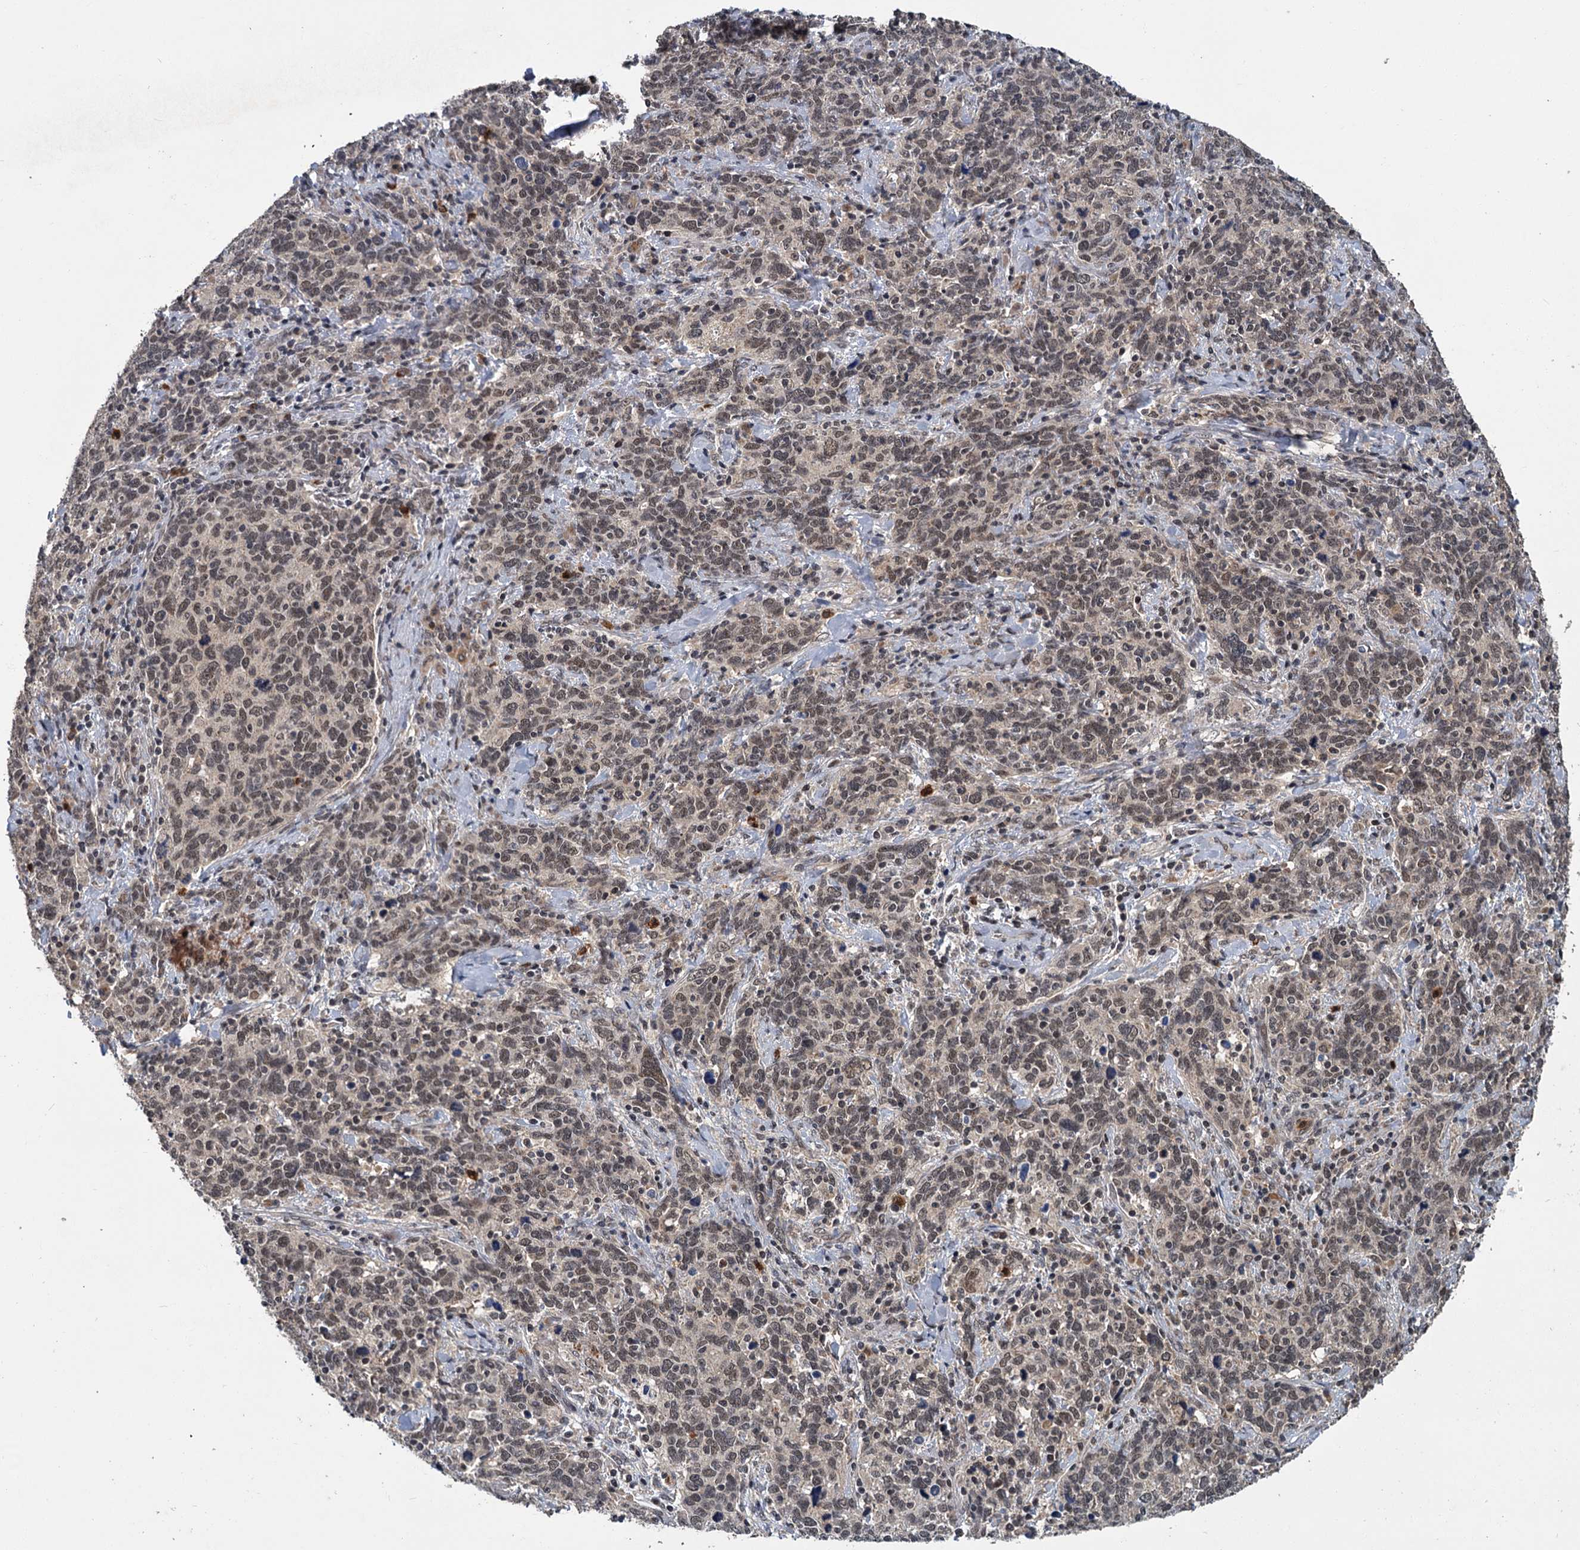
{"staining": {"intensity": "moderate", "quantity": ">75%", "location": "nuclear"}, "tissue": "cervical cancer", "cell_type": "Tumor cells", "image_type": "cancer", "snomed": [{"axis": "morphology", "description": "Squamous cell carcinoma, NOS"}, {"axis": "topography", "description": "Cervix"}], "caption": "IHC micrograph of cervical cancer stained for a protein (brown), which exhibits medium levels of moderate nuclear expression in approximately >75% of tumor cells.", "gene": "KANSL2", "patient": {"sex": "female", "age": 41}}